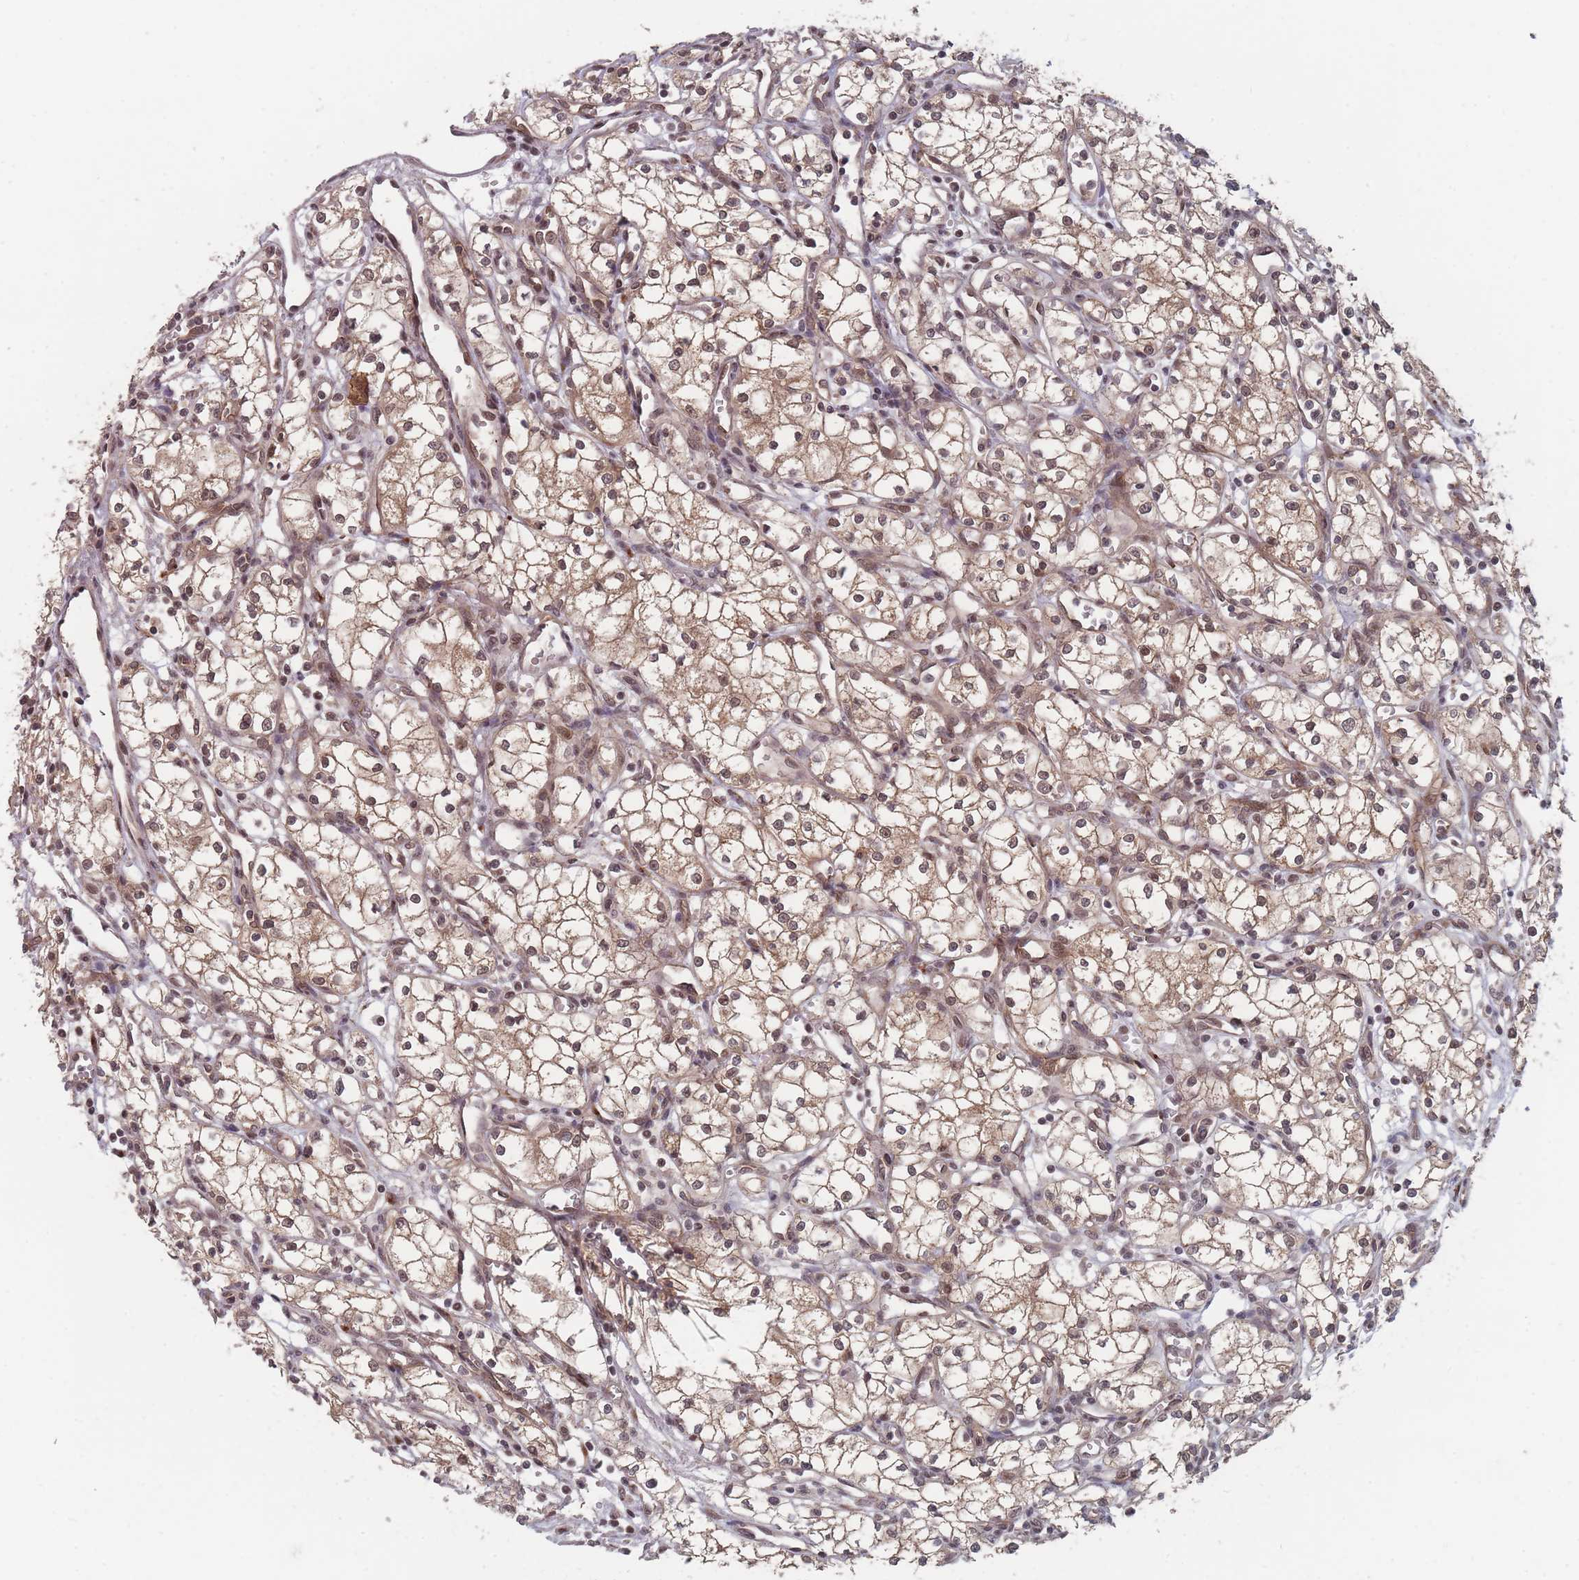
{"staining": {"intensity": "moderate", "quantity": ">75%", "location": "cytoplasmic/membranous,nuclear"}, "tissue": "renal cancer", "cell_type": "Tumor cells", "image_type": "cancer", "snomed": [{"axis": "morphology", "description": "Adenocarcinoma, NOS"}, {"axis": "topography", "description": "Kidney"}], "caption": "Immunohistochemical staining of human adenocarcinoma (renal) reveals medium levels of moderate cytoplasmic/membranous and nuclear staining in about >75% of tumor cells. (DAB IHC with brightfield microscopy, high magnification).", "gene": "CNTRL", "patient": {"sex": "male", "age": 59}}